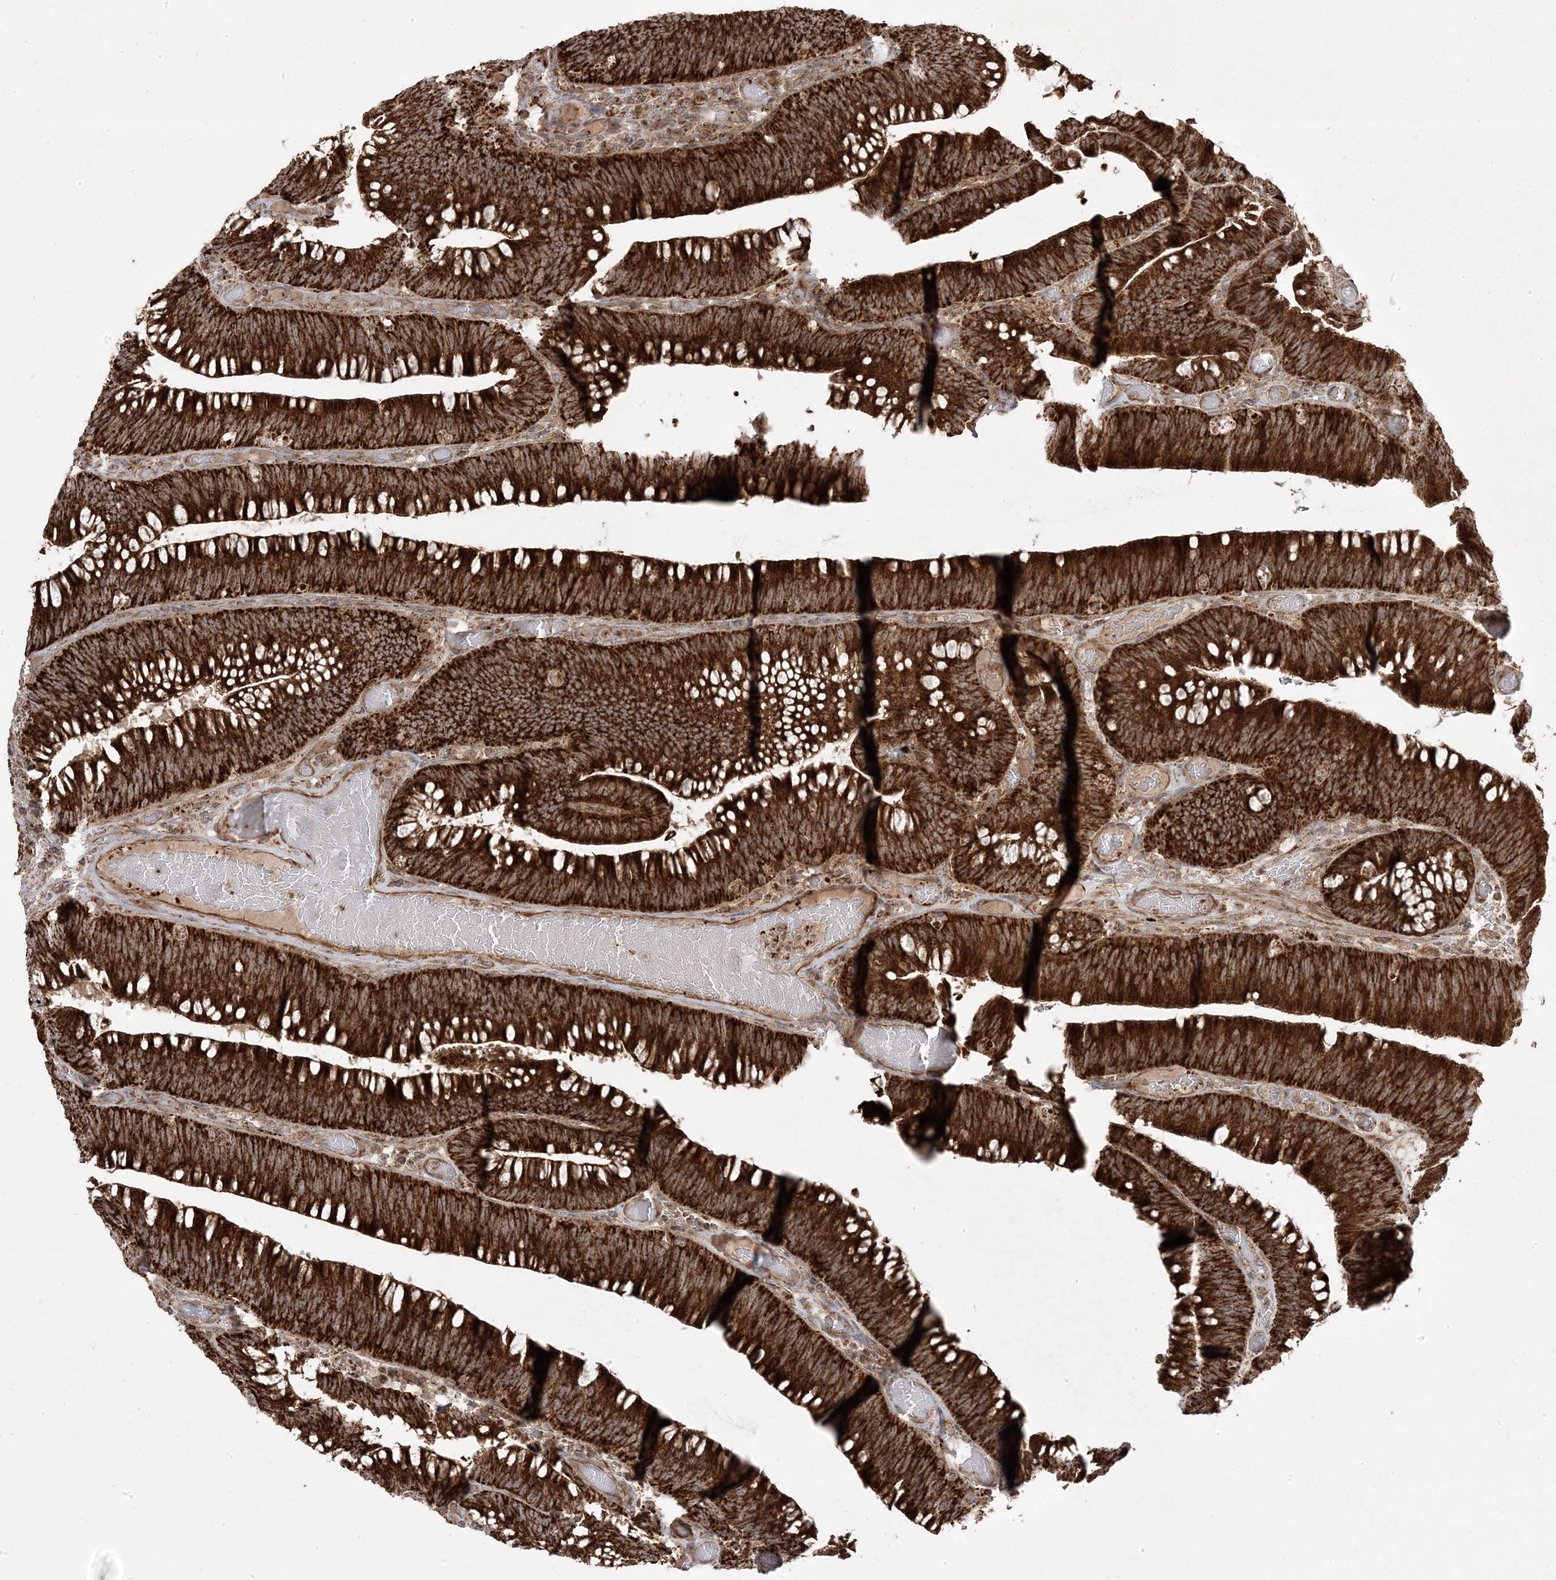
{"staining": {"intensity": "strong", "quantity": ">75%", "location": "cytoplasmic/membranous"}, "tissue": "colorectal cancer", "cell_type": "Tumor cells", "image_type": "cancer", "snomed": [{"axis": "morphology", "description": "Normal tissue, NOS"}, {"axis": "topography", "description": "Colon"}], "caption": "Colorectal cancer stained with DAB immunohistochemistry (IHC) displays high levels of strong cytoplasmic/membranous positivity in about >75% of tumor cells. (Brightfield microscopy of DAB IHC at high magnification).", "gene": "CLUAP1", "patient": {"sex": "female", "age": 82}}